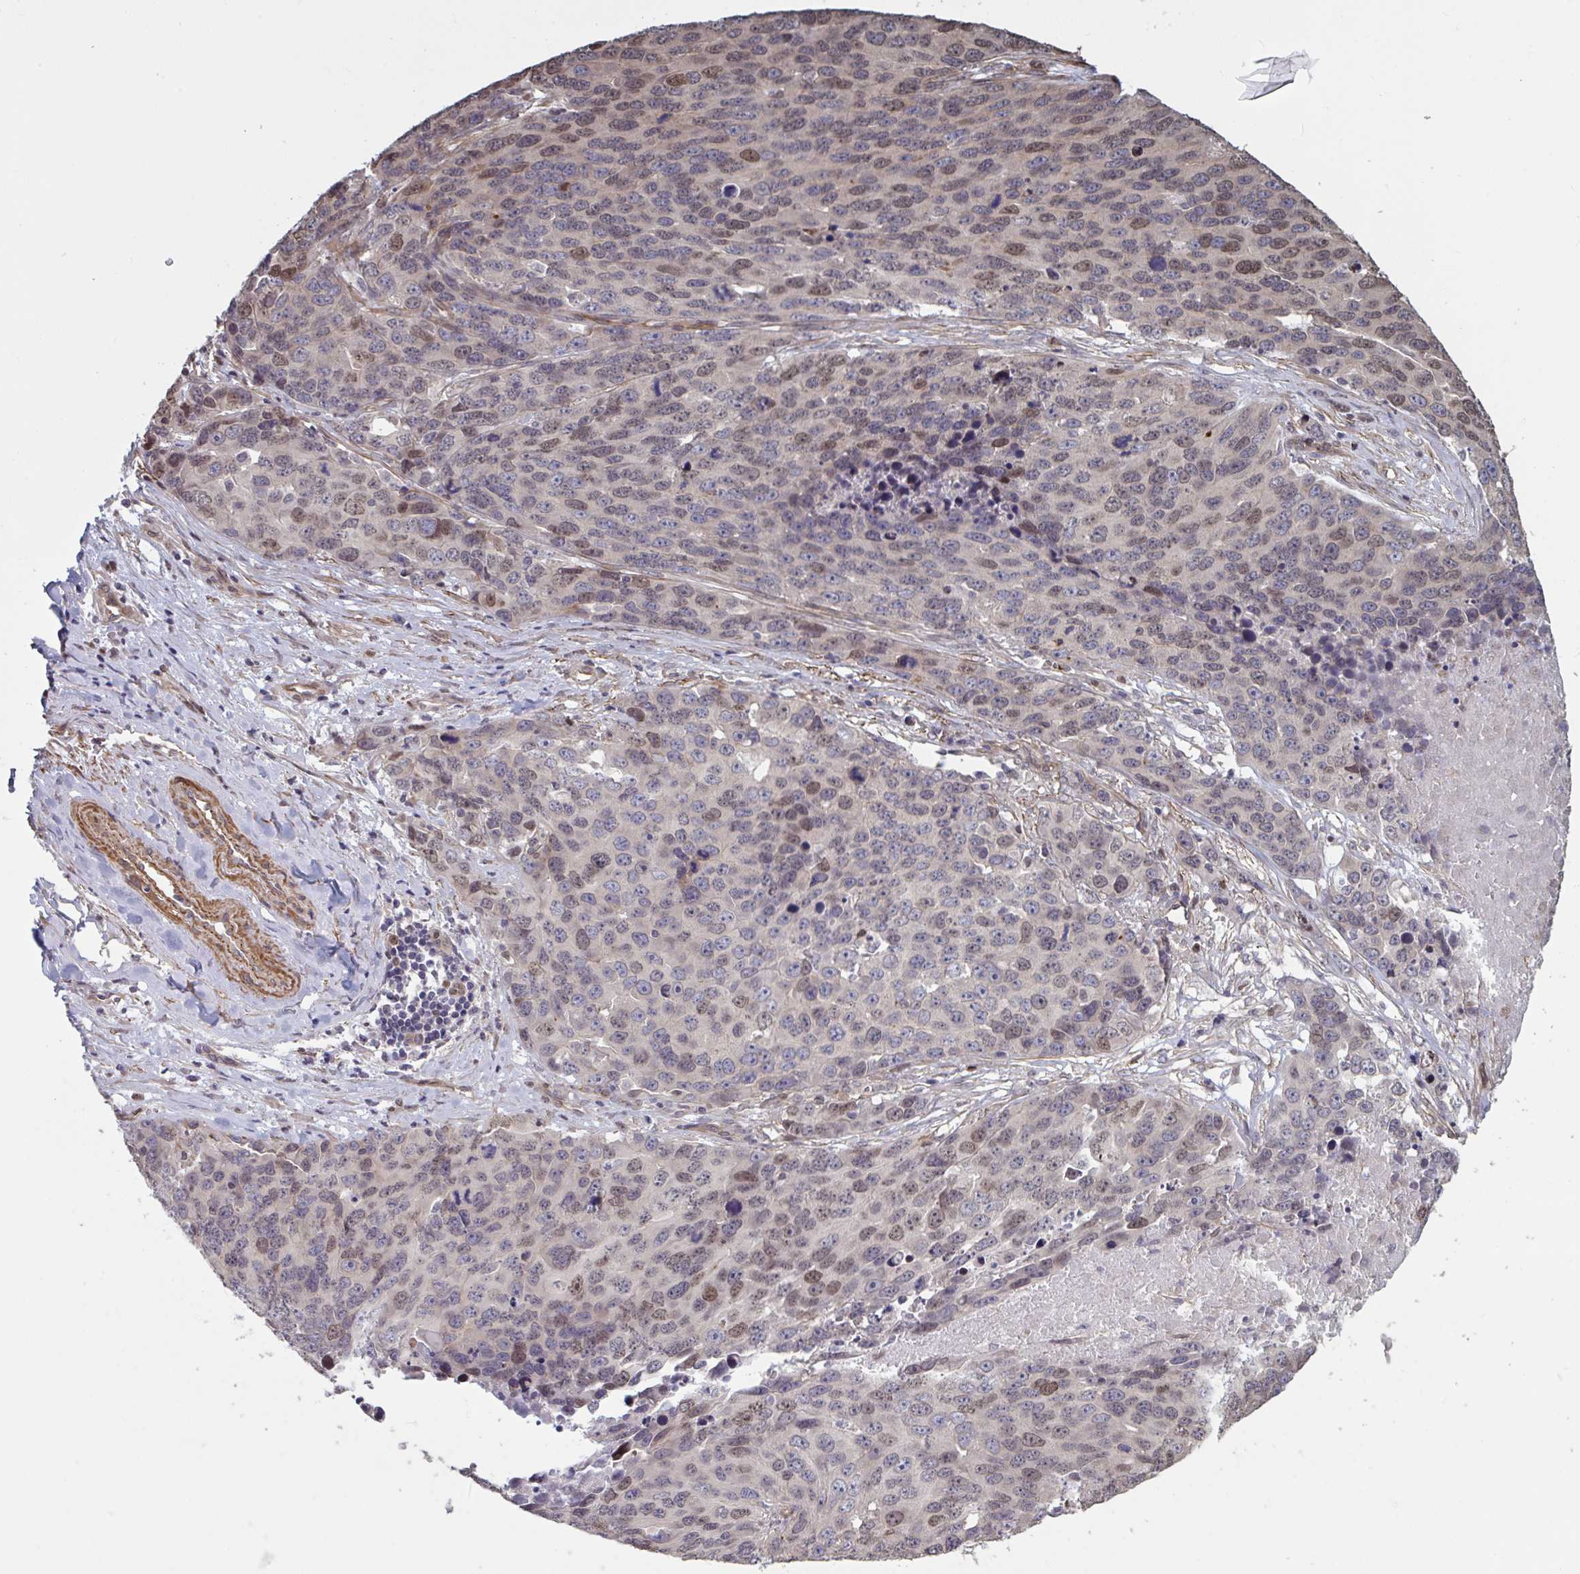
{"staining": {"intensity": "moderate", "quantity": "25%-75%", "location": "nuclear"}, "tissue": "ovarian cancer", "cell_type": "Tumor cells", "image_type": "cancer", "snomed": [{"axis": "morphology", "description": "Cystadenocarcinoma, serous, NOS"}, {"axis": "topography", "description": "Ovary"}], "caption": "Tumor cells exhibit medium levels of moderate nuclear positivity in approximately 25%-75% of cells in ovarian cancer (serous cystadenocarcinoma).", "gene": "IPO5", "patient": {"sex": "female", "age": 76}}